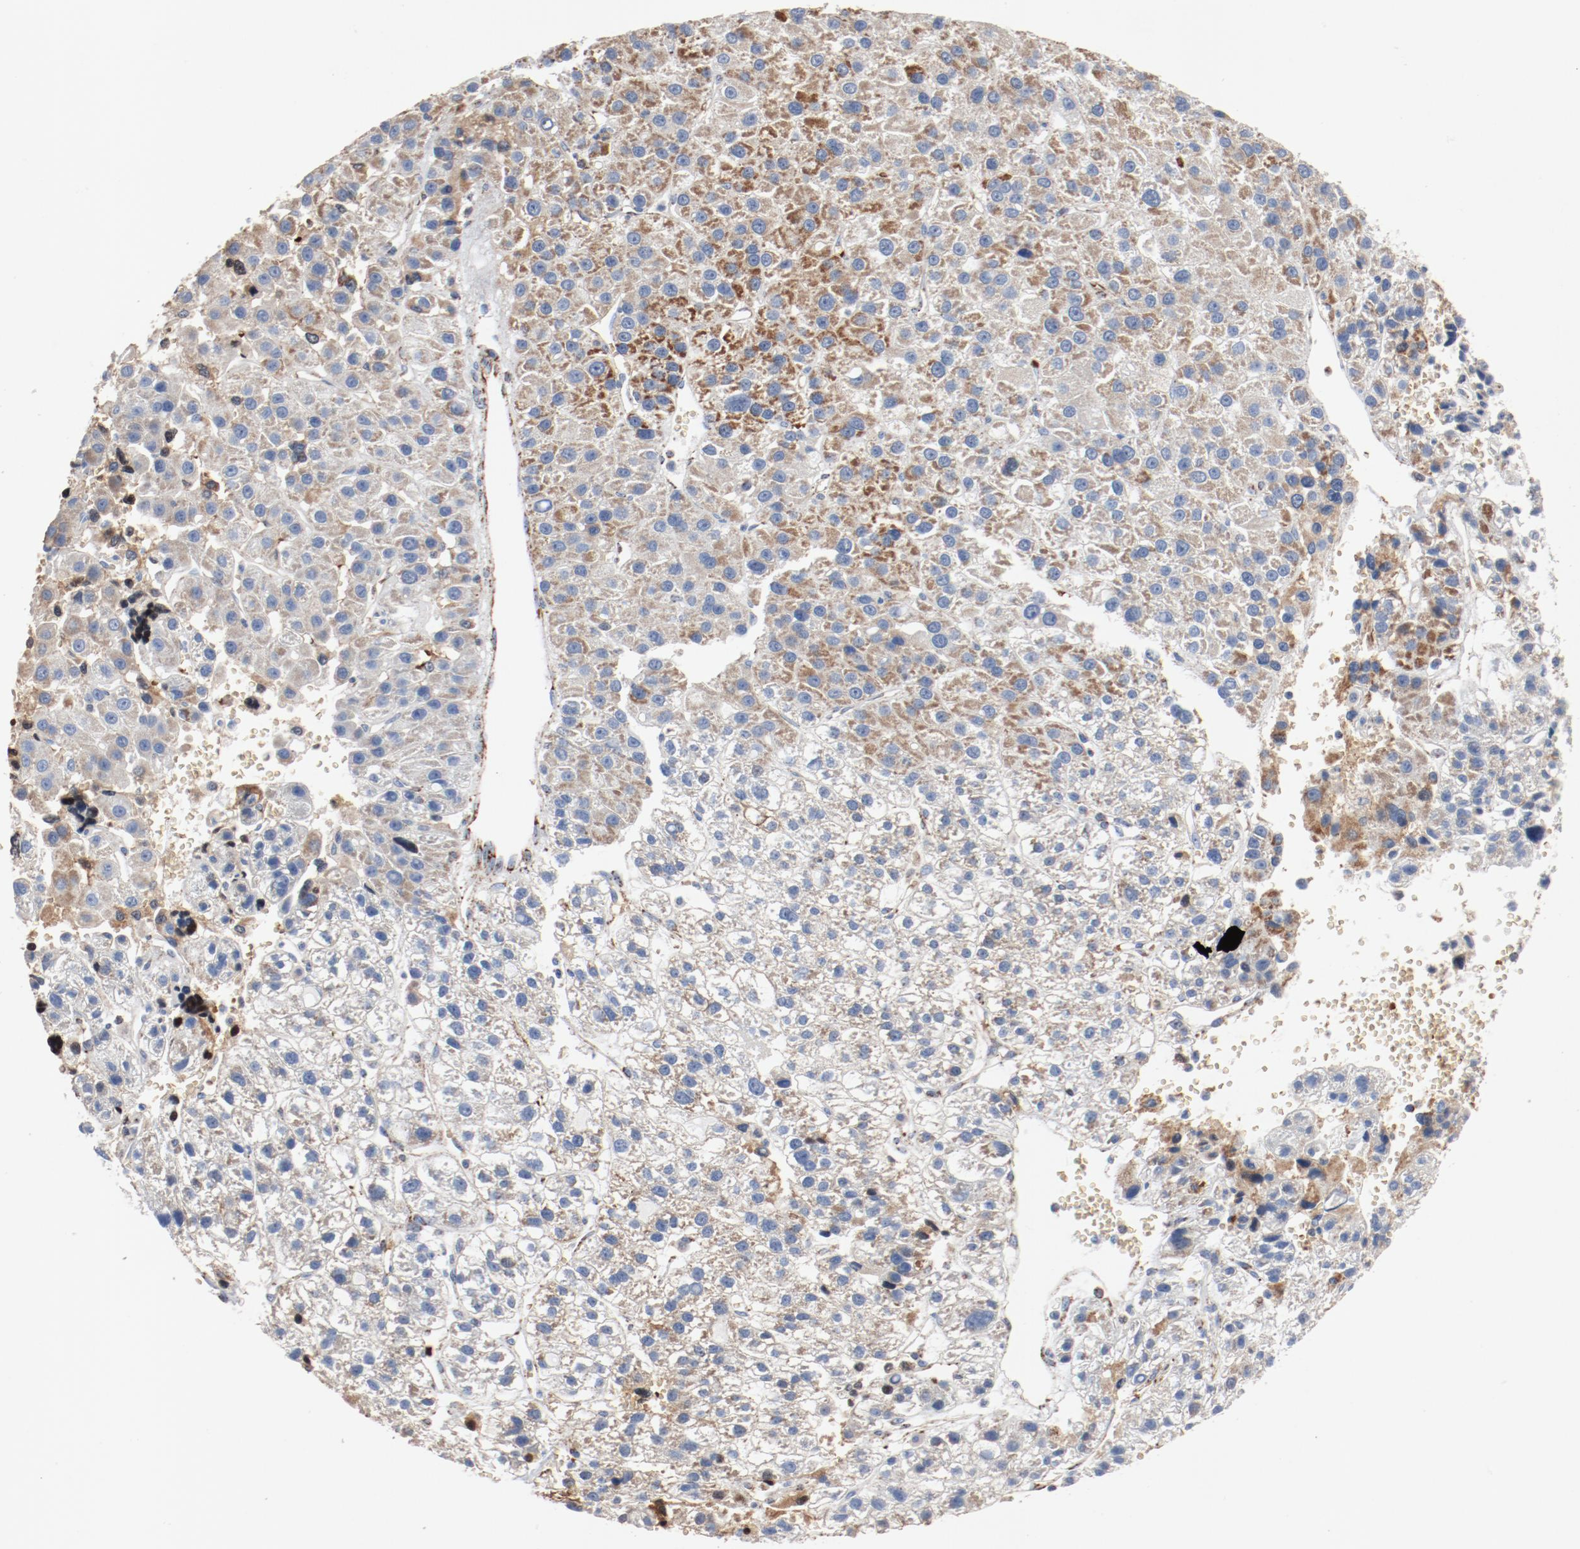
{"staining": {"intensity": "moderate", "quantity": ">75%", "location": "cytoplasmic/membranous"}, "tissue": "liver cancer", "cell_type": "Tumor cells", "image_type": "cancer", "snomed": [{"axis": "morphology", "description": "Carcinoma, Hepatocellular, NOS"}, {"axis": "topography", "description": "Liver"}], "caption": "Immunohistochemical staining of liver hepatocellular carcinoma reveals moderate cytoplasmic/membranous protein expression in about >75% of tumor cells.", "gene": "NDUFB8", "patient": {"sex": "female", "age": 85}}